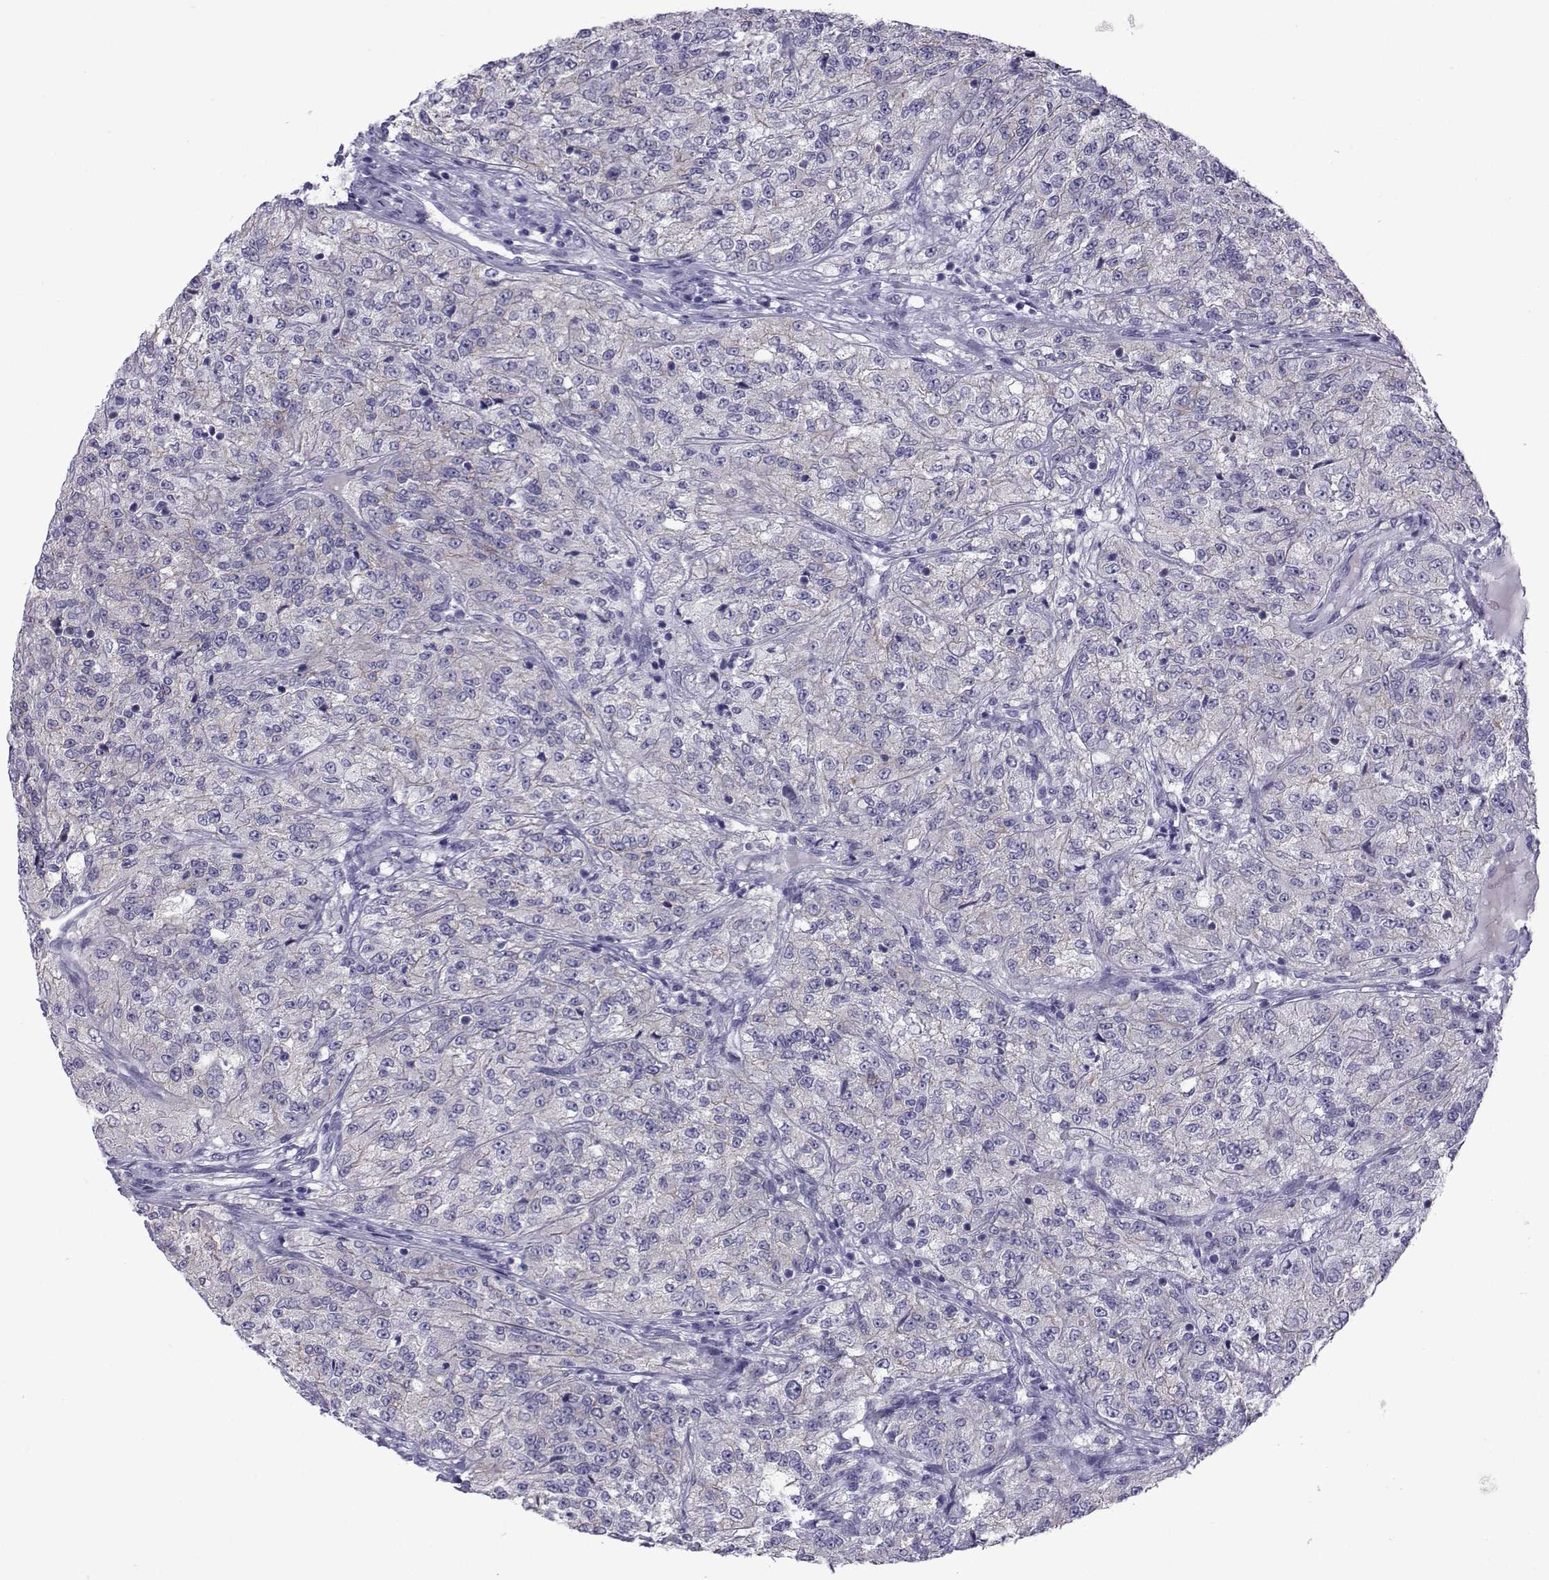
{"staining": {"intensity": "negative", "quantity": "none", "location": "none"}, "tissue": "renal cancer", "cell_type": "Tumor cells", "image_type": "cancer", "snomed": [{"axis": "morphology", "description": "Adenocarcinoma, NOS"}, {"axis": "topography", "description": "Kidney"}], "caption": "Human renal cancer stained for a protein using IHC shows no expression in tumor cells.", "gene": "COL22A1", "patient": {"sex": "female", "age": 63}}